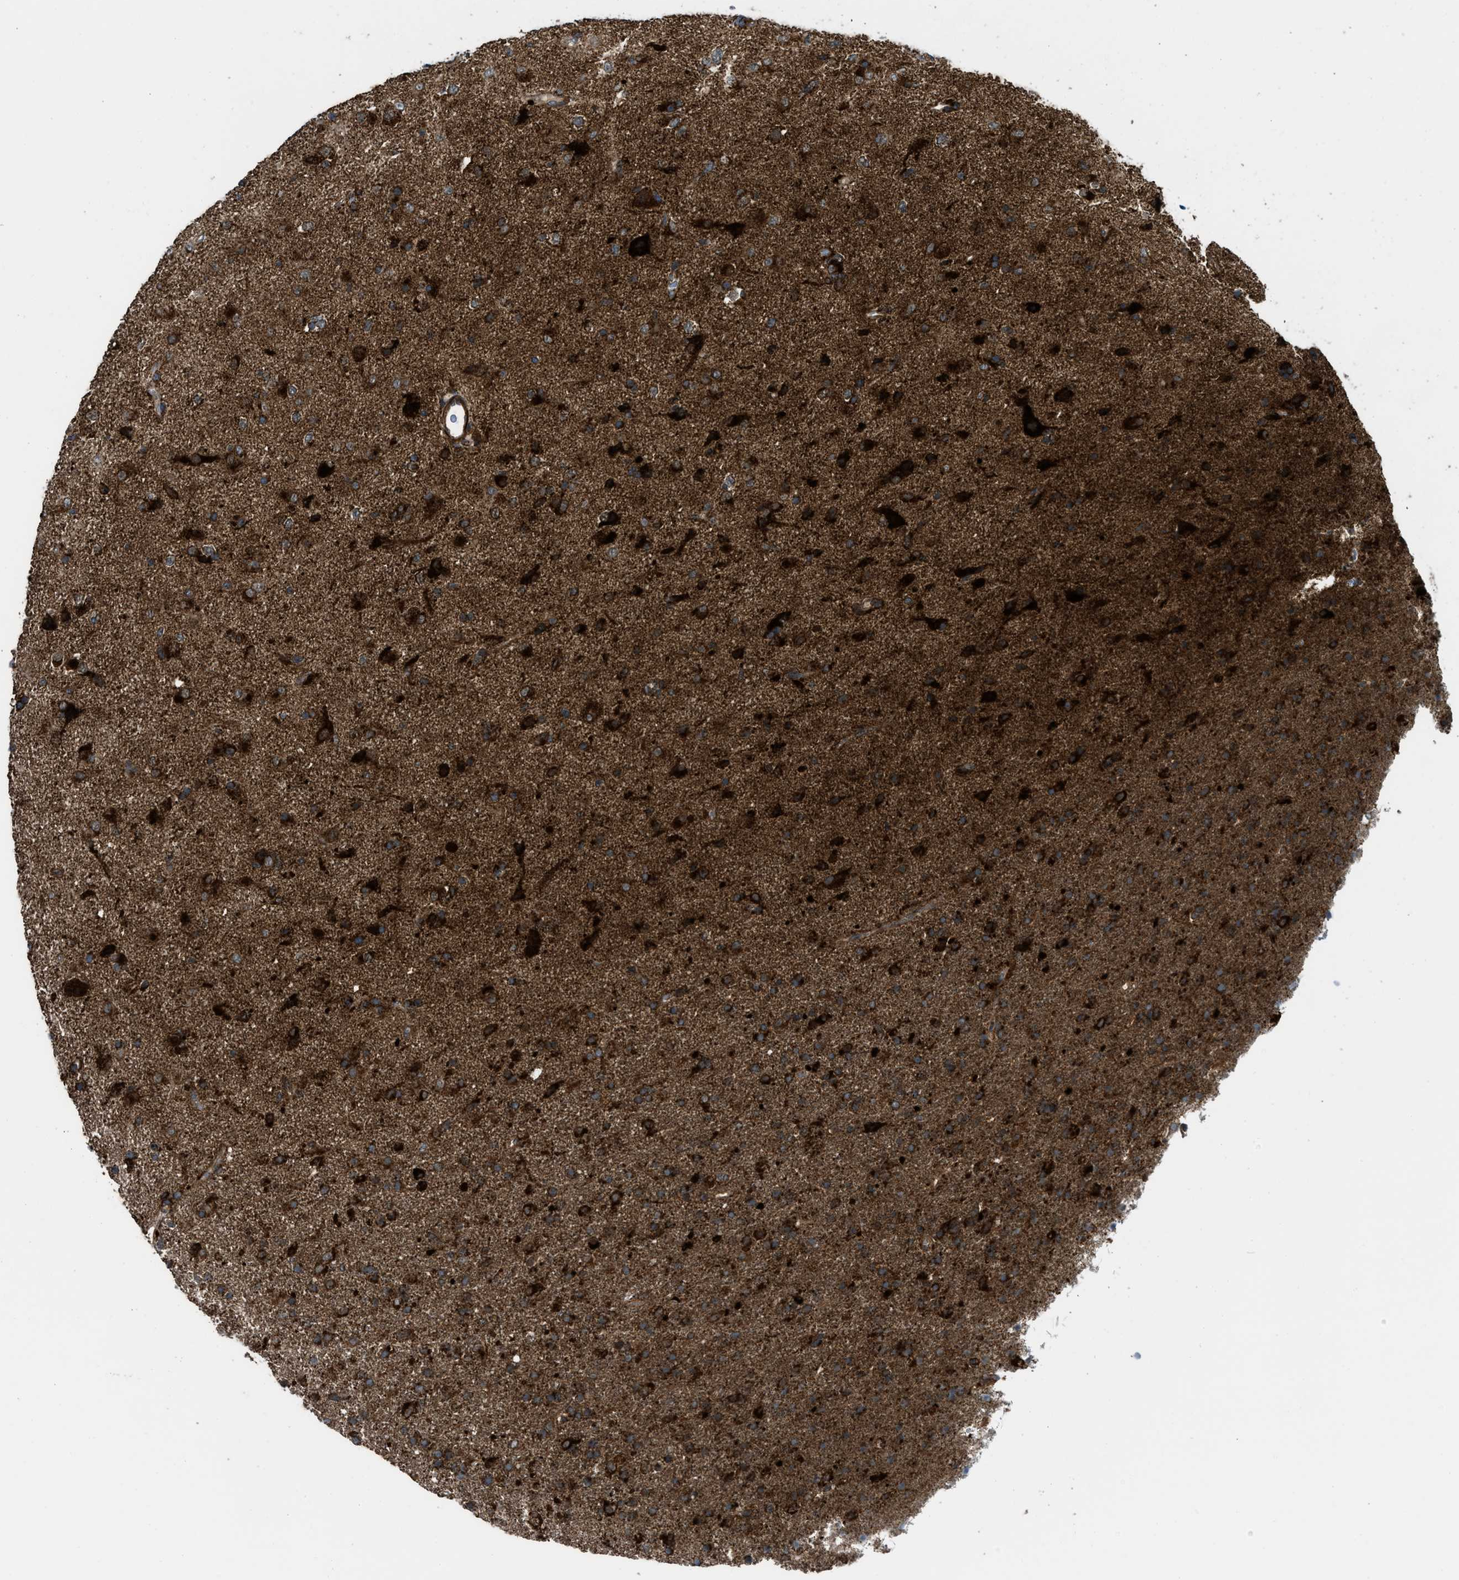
{"staining": {"intensity": "strong", "quantity": ">75%", "location": "cytoplasmic/membranous"}, "tissue": "glioma", "cell_type": "Tumor cells", "image_type": "cancer", "snomed": [{"axis": "morphology", "description": "Glioma, malignant, Low grade"}, {"axis": "topography", "description": "Brain"}], "caption": "Glioma tissue exhibits strong cytoplasmic/membranous positivity in approximately >75% of tumor cells", "gene": "SESN2", "patient": {"sex": "male", "age": 65}}